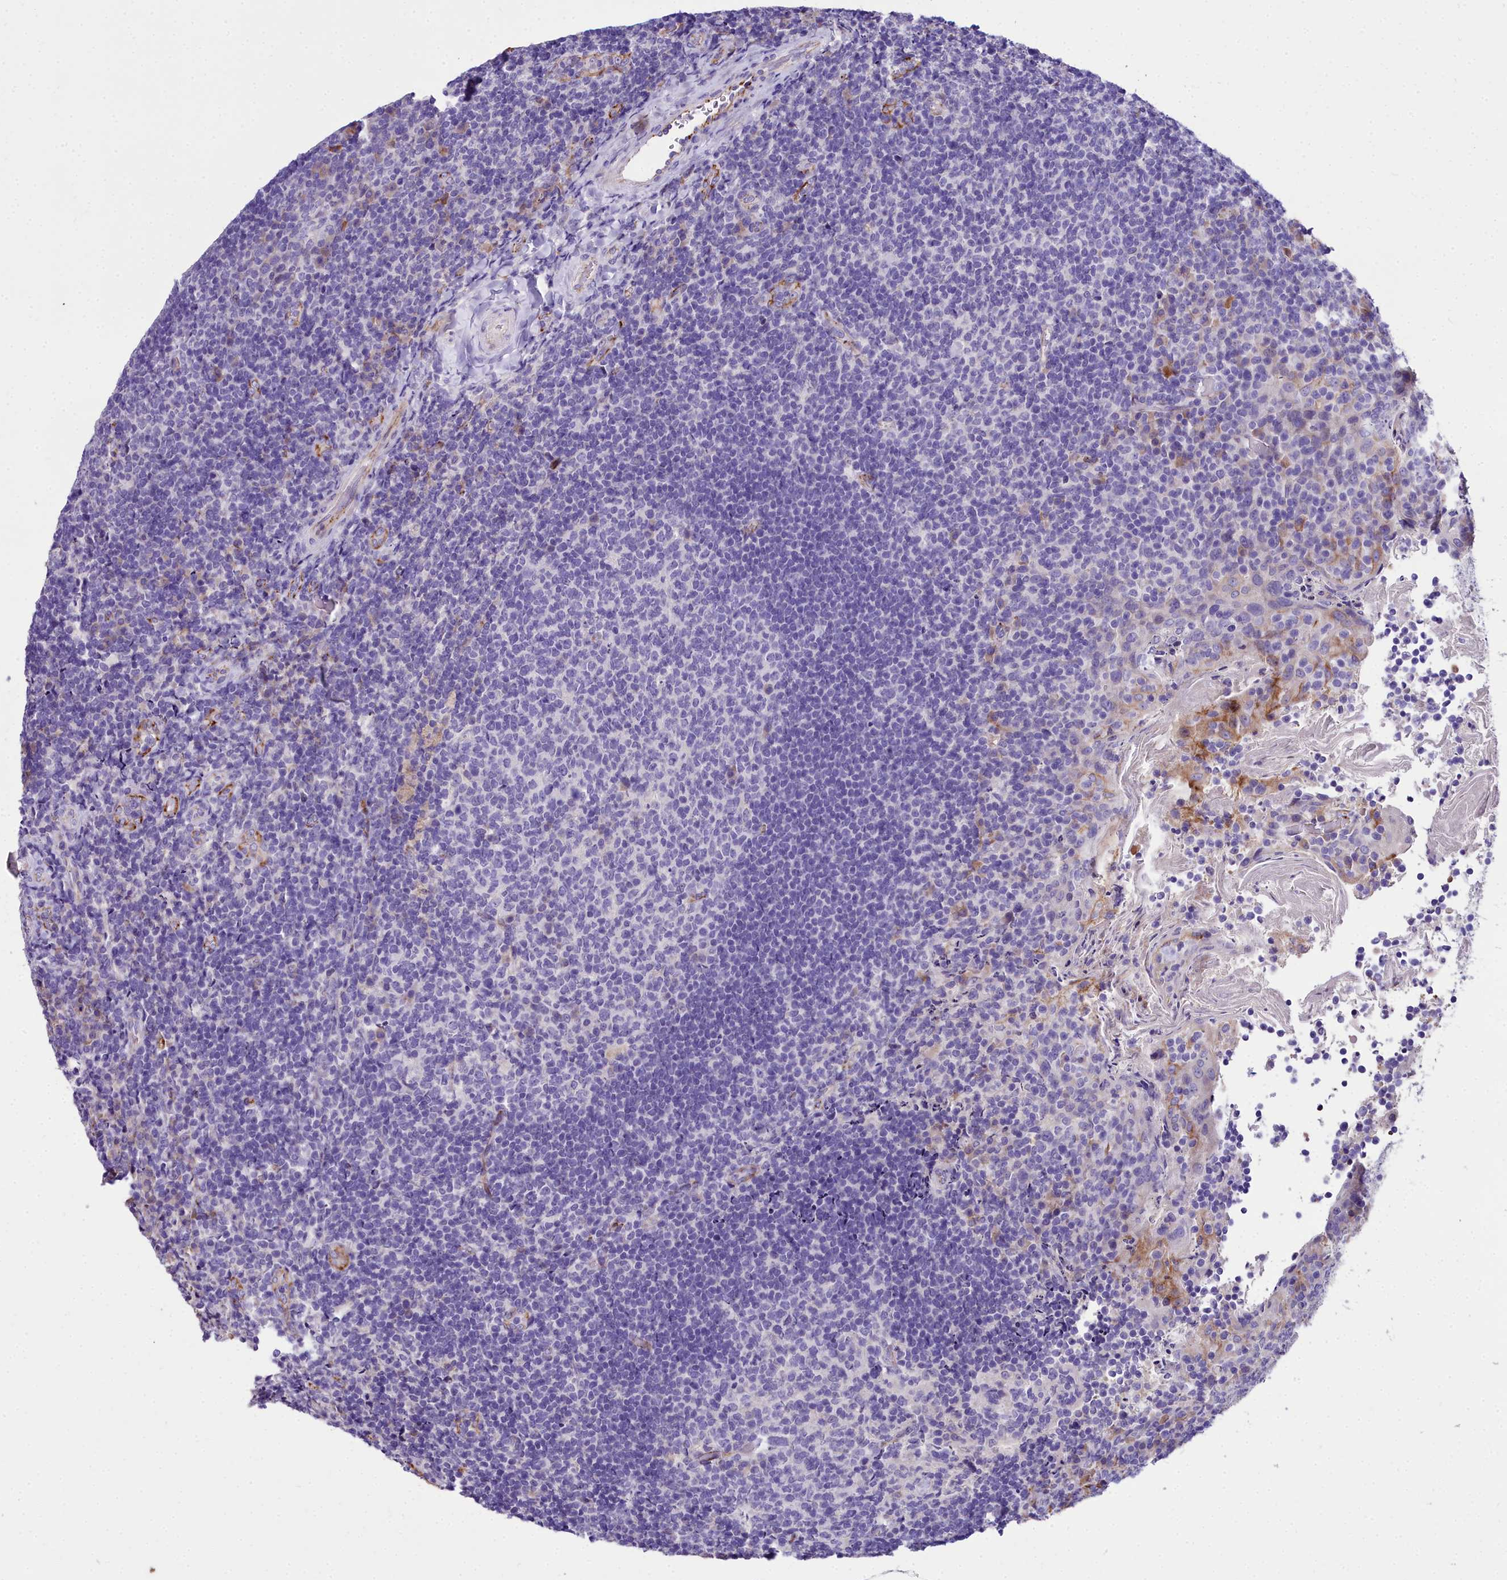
{"staining": {"intensity": "negative", "quantity": "none", "location": "none"}, "tissue": "tonsil", "cell_type": "Germinal center cells", "image_type": "normal", "snomed": [{"axis": "morphology", "description": "Normal tissue, NOS"}, {"axis": "topography", "description": "Tonsil"}], "caption": "Germinal center cells show no significant protein expression in normal tonsil.", "gene": "MS4A18", "patient": {"sex": "female", "age": 10}}